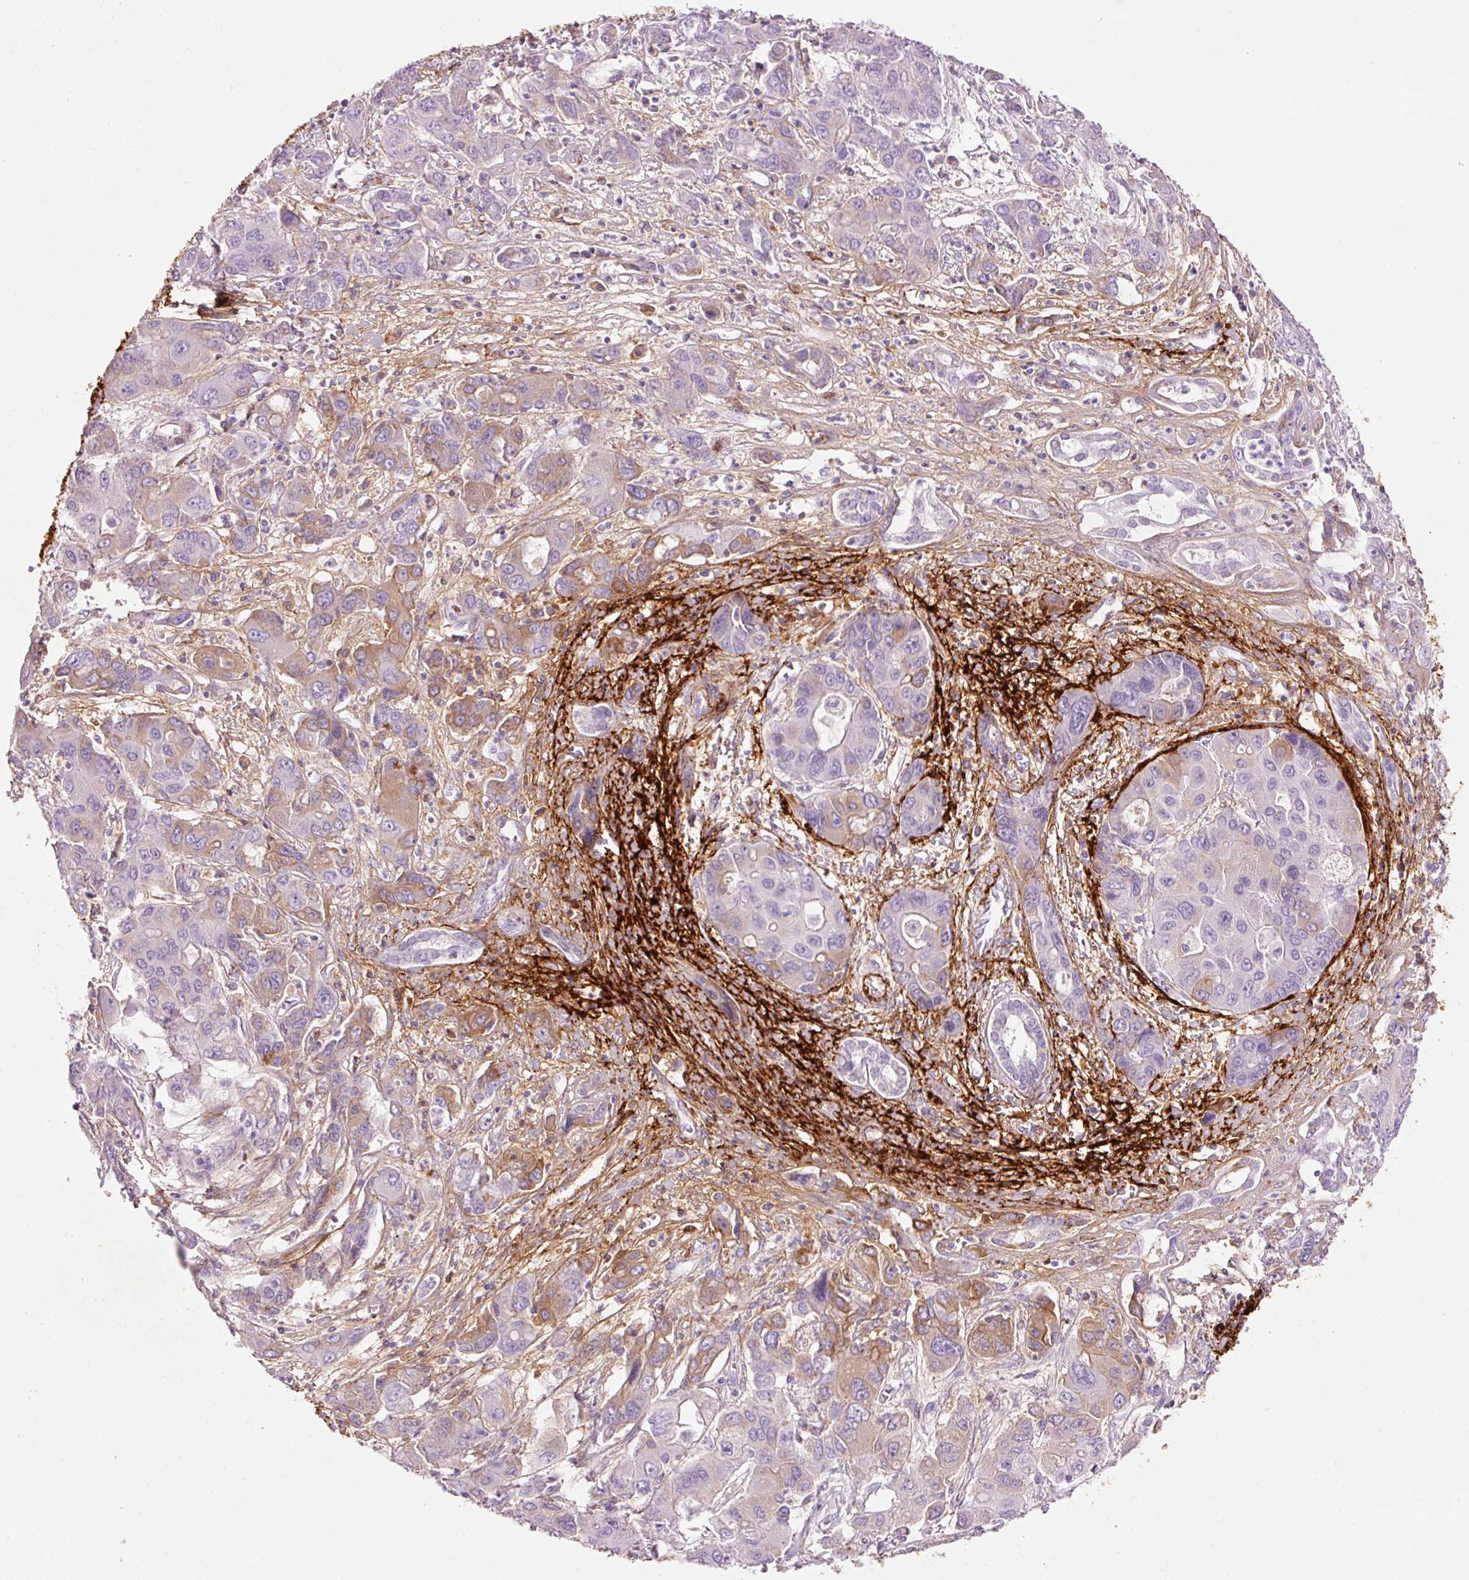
{"staining": {"intensity": "moderate", "quantity": "25%-75%", "location": "cytoplasmic/membranous"}, "tissue": "liver cancer", "cell_type": "Tumor cells", "image_type": "cancer", "snomed": [{"axis": "morphology", "description": "Cholangiocarcinoma"}, {"axis": "topography", "description": "Liver"}], "caption": "Human cholangiocarcinoma (liver) stained for a protein (brown) exhibits moderate cytoplasmic/membranous positive staining in about 25%-75% of tumor cells.", "gene": "MFAP4", "patient": {"sex": "male", "age": 67}}